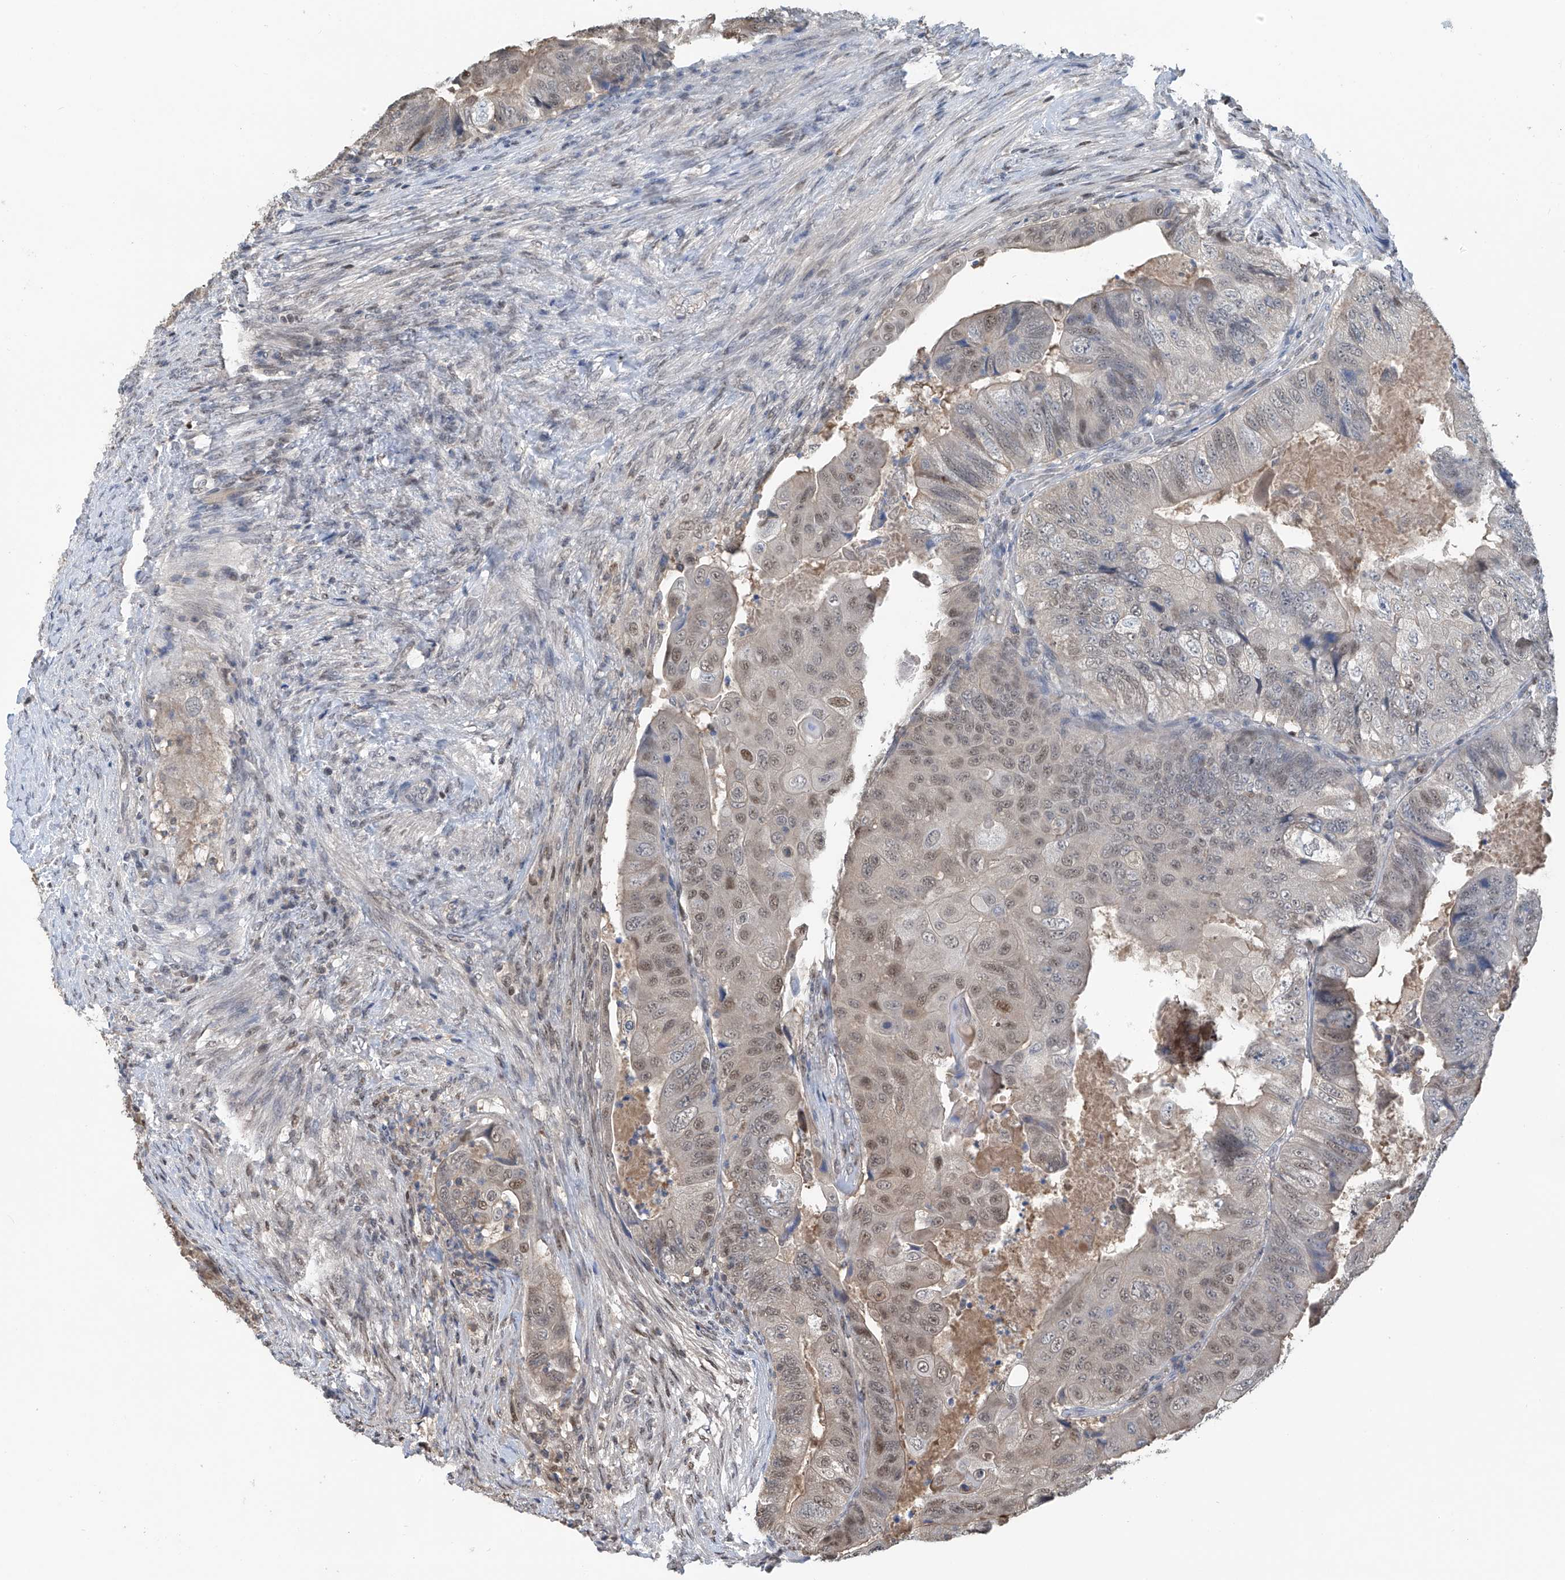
{"staining": {"intensity": "weak", "quantity": "<25%", "location": "nuclear"}, "tissue": "colorectal cancer", "cell_type": "Tumor cells", "image_type": "cancer", "snomed": [{"axis": "morphology", "description": "Adenocarcinoma, NOS"}, {"axis": "topography", "description": "Rectum"}], "caption": "Protein analysis of colorectal cancer (adenocarcinoma) demonstrates no significant staining in tumor cells.", "gene": "PMM1", "patient": {"sex": "male", "age": 63}}